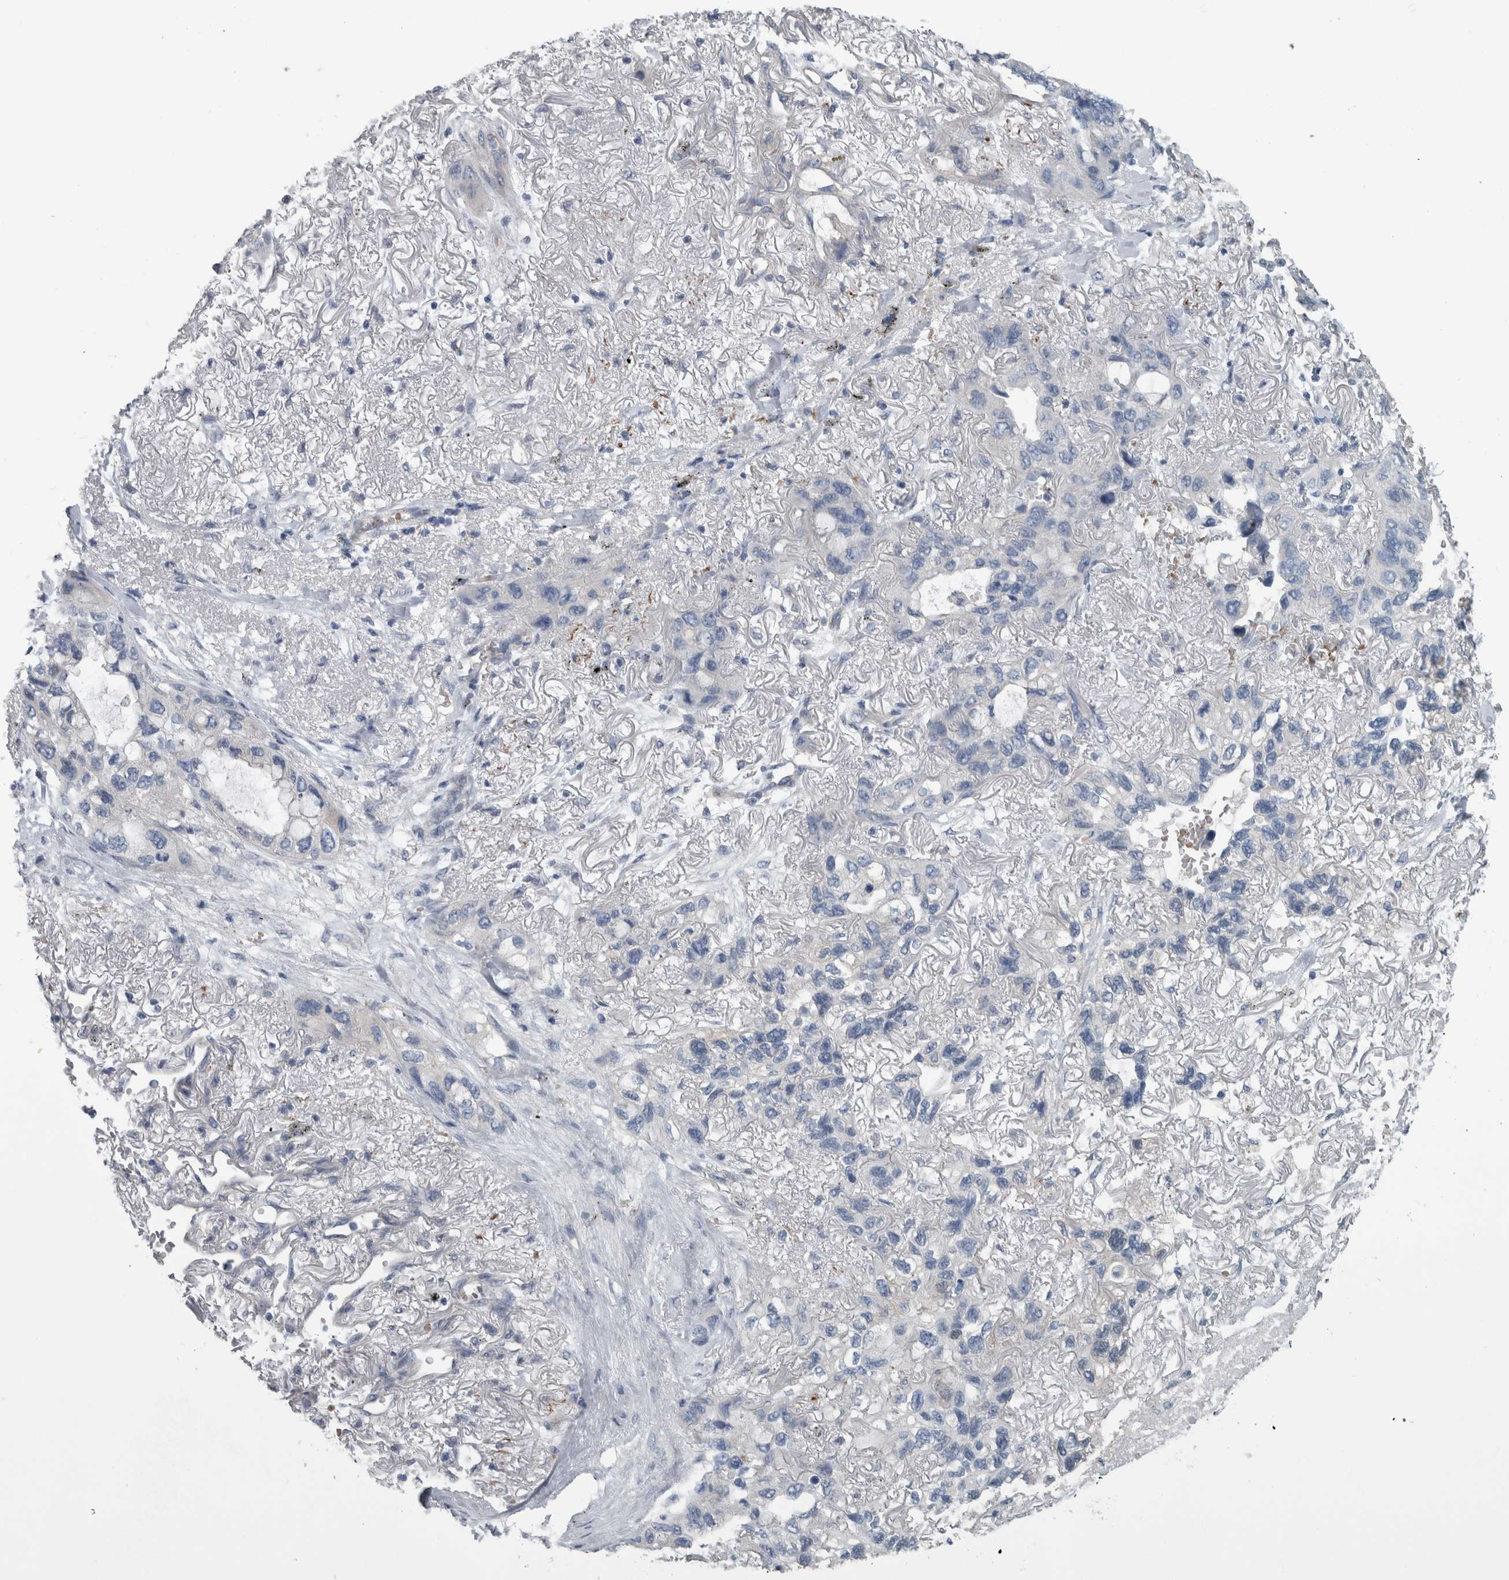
{"staining": {"intensity": "negative", "quantity": "none", "location": "none"}, "tissue": "lung cancer", "cell_type": "Tumor cells", "image_type": "cancer", "snomed": [{"axis": "morphology", "description": "Squamous cell carcinoma, NOS"}, {"axis": "topography", "description": "Lung"}], "caption": "Protein analysis of squamous cell carcinoma (lung) reveals no significant positivity in tumor cells.", "gene": "SH3GL2", "patient": {"sex": "female", "age": 73}}